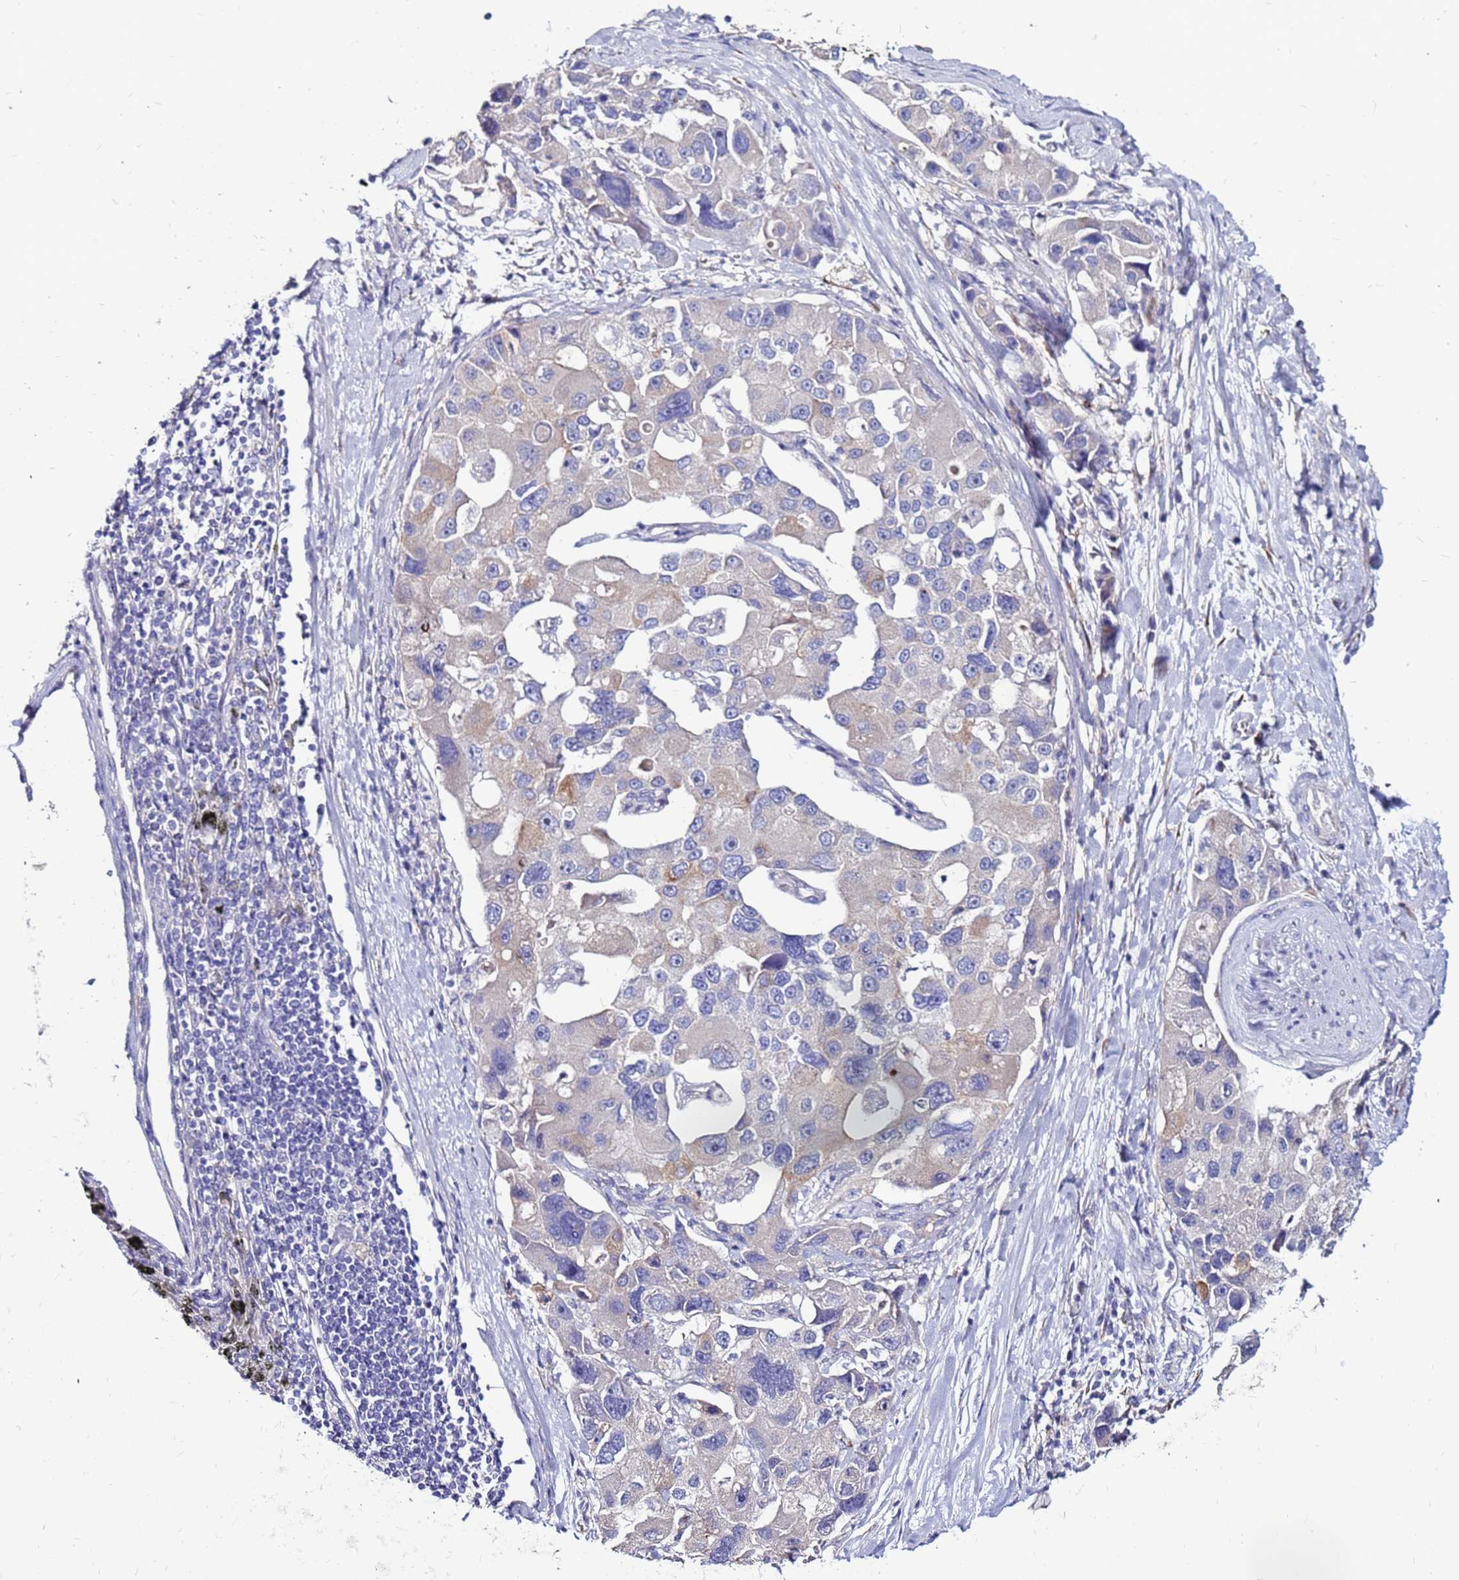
{"staining": {"intensity": "weak", "quantity": "25%-75%", "location": "cytoplasmic/membranous"}, "tissue": "lung cancer", "cell_type": "Tumor cells", "image_type": "cancer", "snomed": [{"axis": "morphology", "description": "Adenocarcinoma, NOS"}, {"axis": "topography", "description": "Lung"}], "caption": "DAB immunohistochemical staining of adenocarcinoma (lung) shows weak cytoplasmic/membranous protein positivity in about 25%-75% of tumor cells.", "gene": "SLC44A3", "patient": {"sex": "female", "age": 54}}